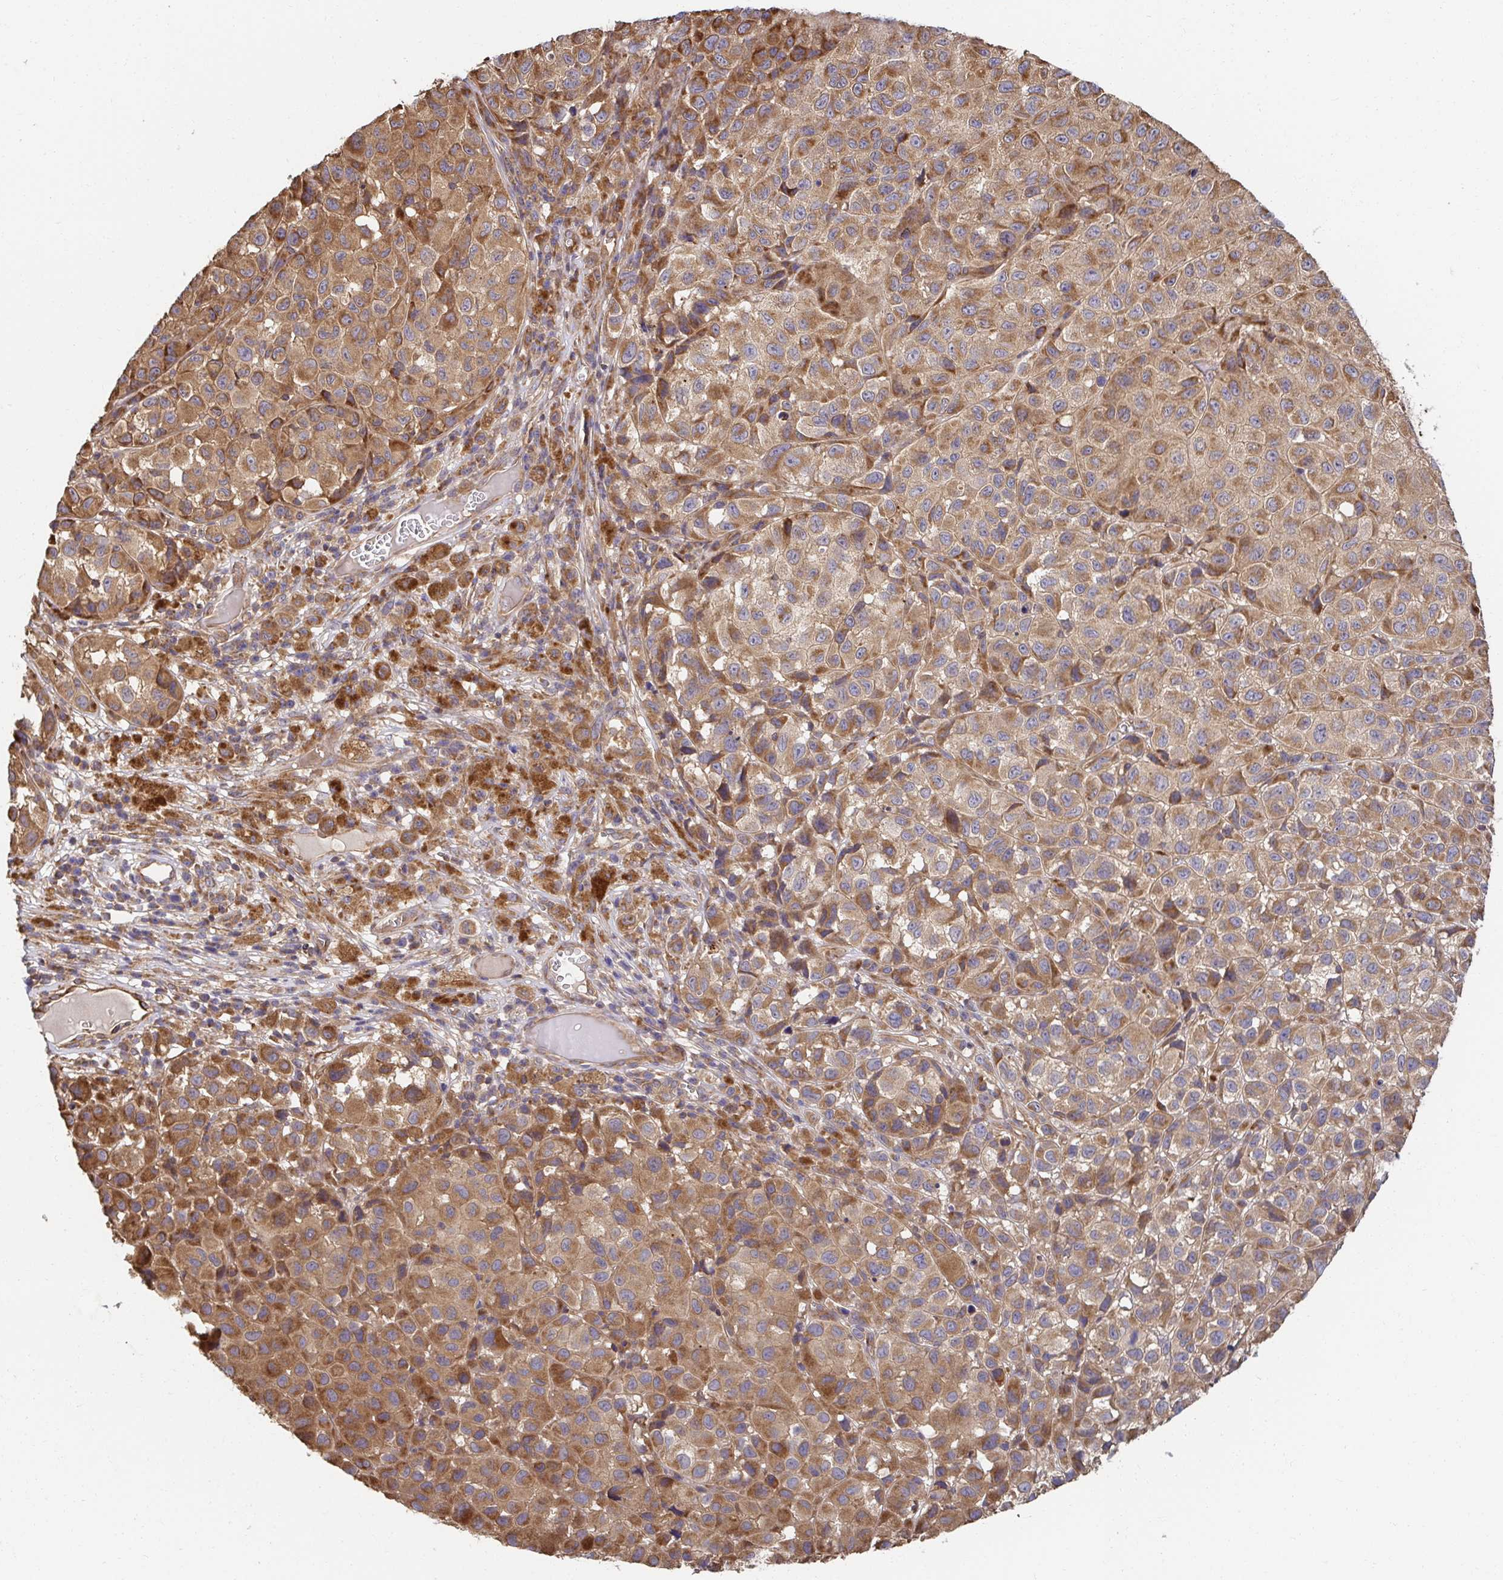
{"staining": {"intensity": "moderate", "quantity": ">75%", "location": "cytoplasmic/membranous"}, "tissue": "melanoma", "cell_type": "Tumor cells", "image_type": "cancer", "snomed": [{"axis": "morphology", "description": "Malignant melanoma, NOS"}, {"axis": "topography", "description": "Skin"}], "caption": "A photomicrograph showing moderate cytoplasmic/membranous positivity in approximately >75% of tumor cells in malignant melanoma, as visualized by brown immunohistochemical staining.", "gene": "APBB1", "patient": {"sex": "male", "age": 93}}